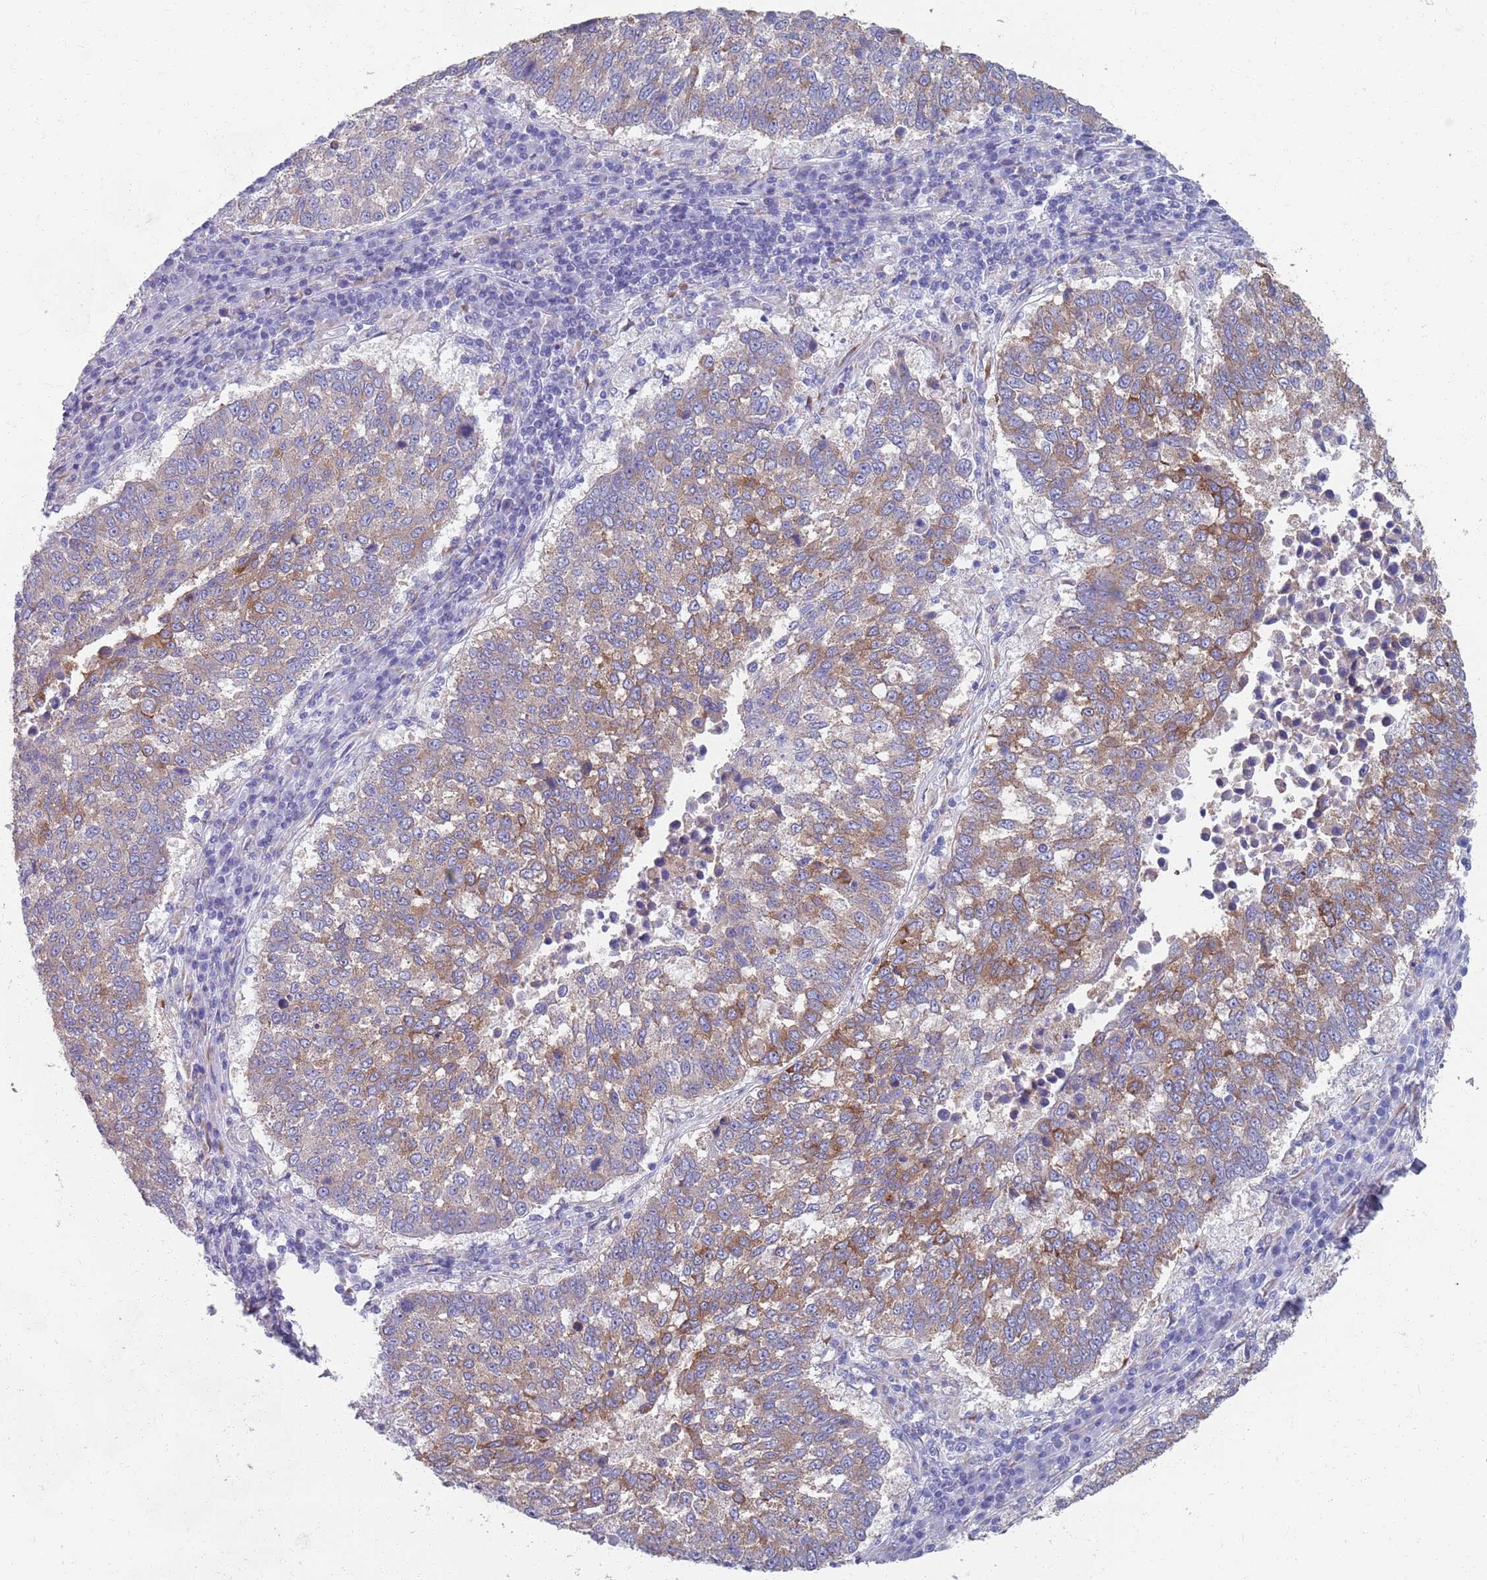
{"staining": {"intensity": "moderate", "quantity": "25%-75%", "location": "cytoplasmic/membranous"}, "tissue": "lung cancer", "cell_type": "Tumor cells", "image_type": "cancer", "snomed": [{"axis": "morphology", "description": "Squamous cell carcinoma, NOS"}, {"axis": "topography", "description": "Lung"}], "caption": "Brown immunohistochemical staining in lung cancer (squamous cell carcinoma) demonstrates moderate cytoplasmic/membranous staining in about 25%-75% of tumor cells.", "gene": "PLOD1", "patient": {"sex": "male", "age": 73}}